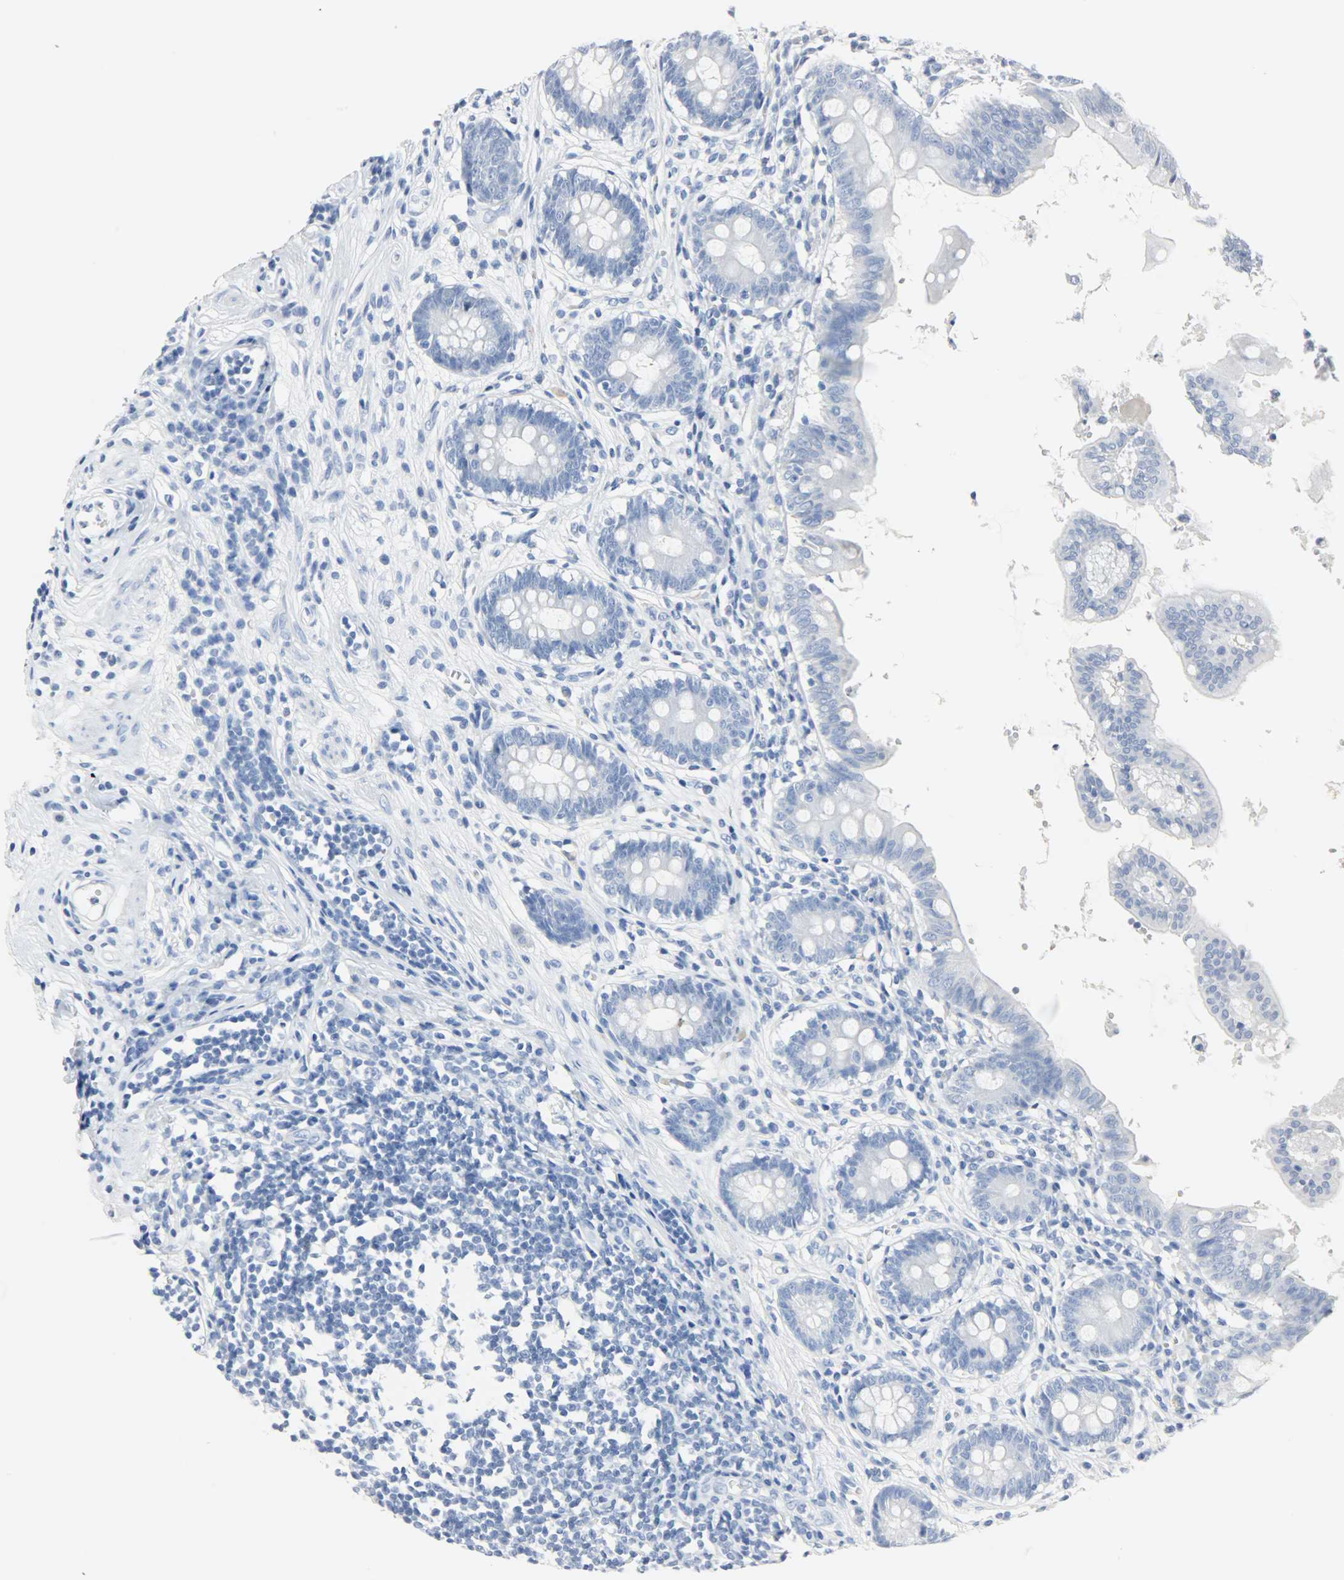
{"staining": {"intensity": "negative", "quantity": "none", "location": "none"}, "tissue": "appendix", "cell_type": "Glandular cells", "image_type": "normal", "snomed": [{"axis": "morphology", "description": "Normal tissue, NOS"}, {"axis": "topography", "description": "Appendix"}], "caption": "Glandular cells show no significant positivity in benign appendix.", "gene": "CA3", "patient": {"sex": "female", "age": 50}}